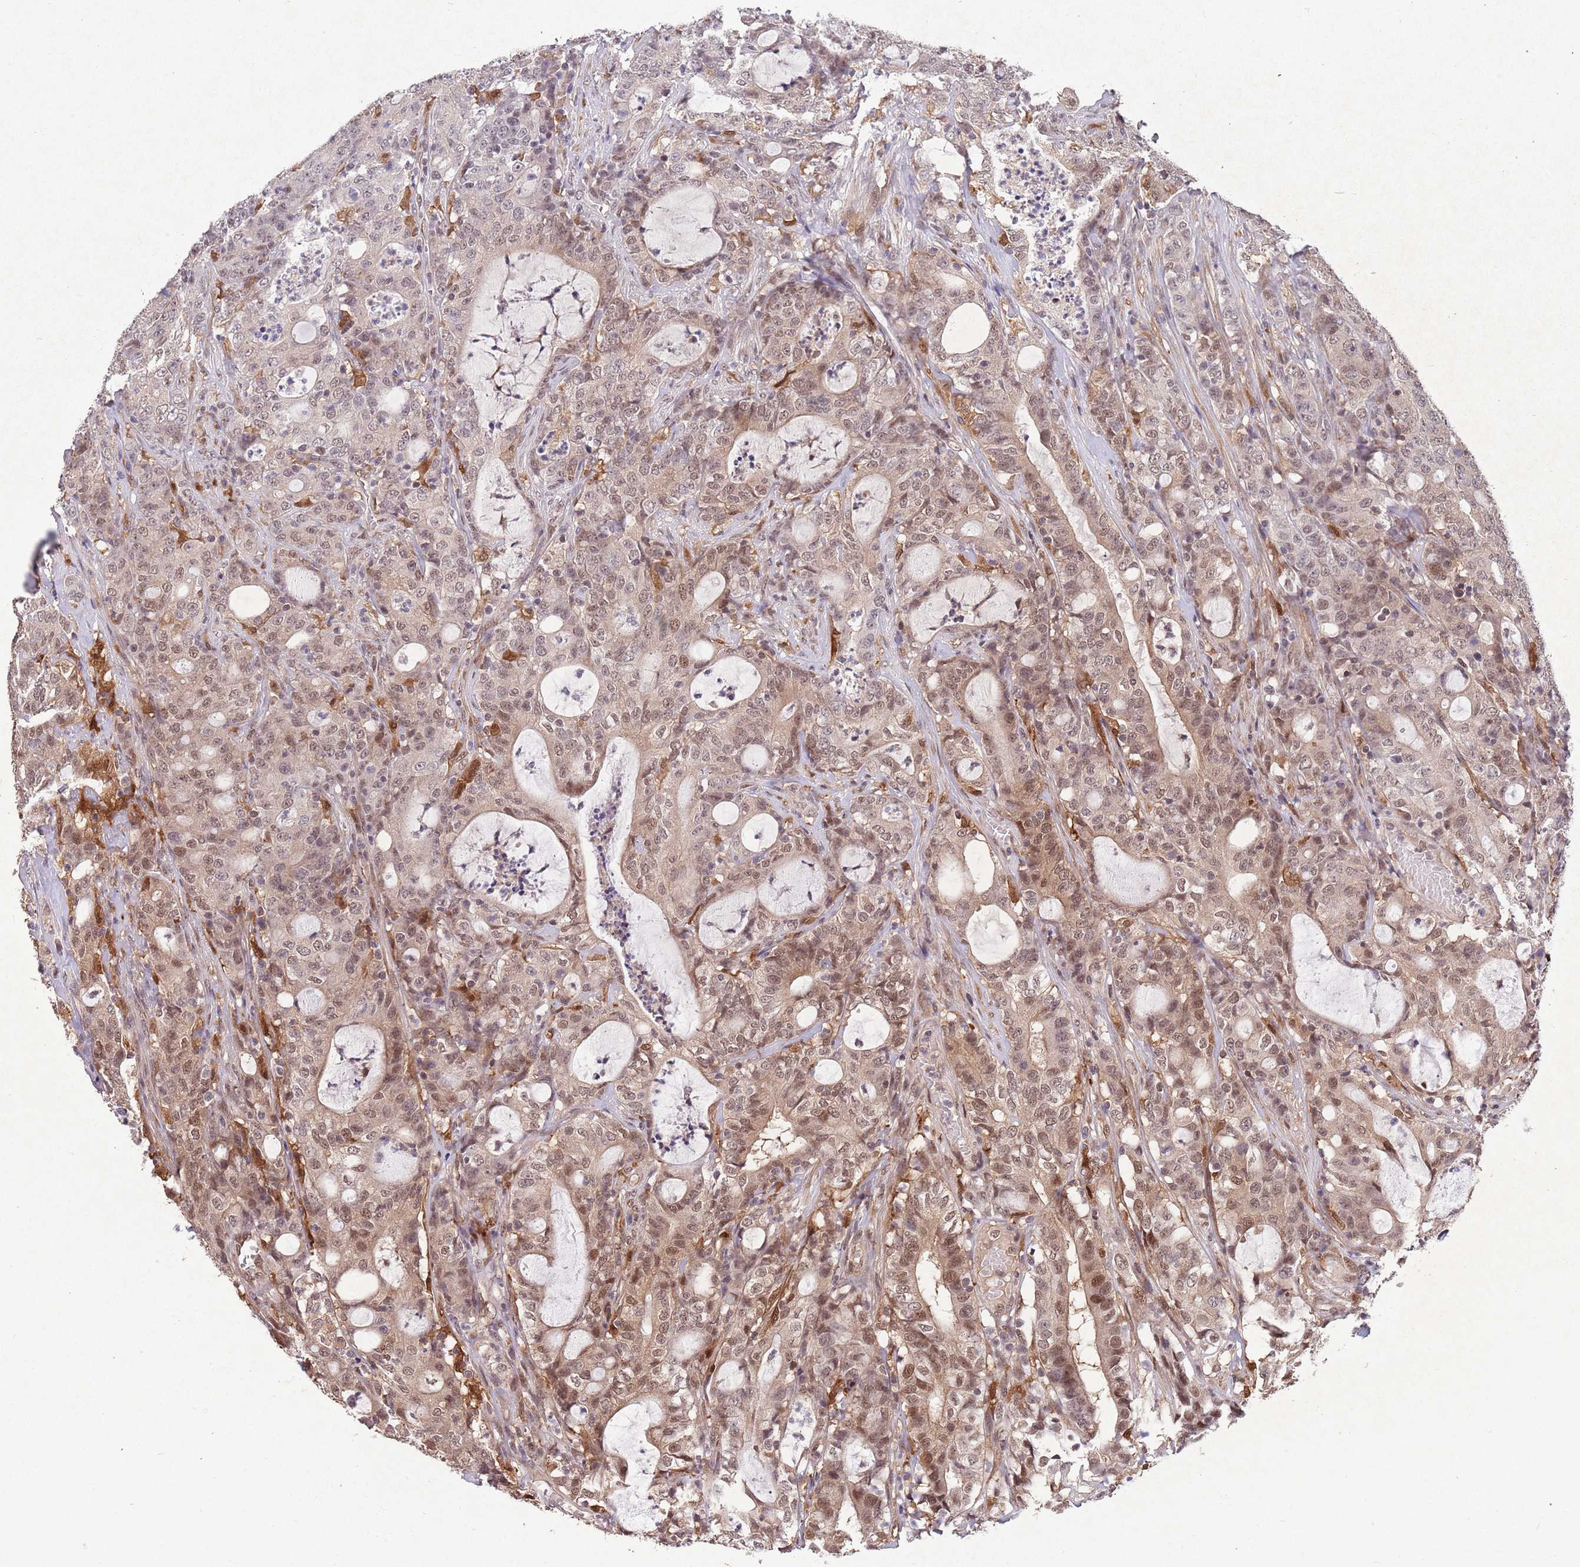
{"staining": {"intensity": "moderate", "quantity": "25%-75%", "location": "cytoplasmic/membranous,nuclear"}, "tissue": "colorectal cancer", "cell_type": "Tumor cells", "image_type": "cancer", "snomed": [{"axis": "morphology", "description": "Adenocarcinoma, NOS"}, {"axis": "topography", "description": "Colon"}], "caption": "Tumor cells demonstrate medium levels of moderate cytoplasmic/membranous and nuclear positivity in approximately 25%-75% of cells in adenocarcinoma (colorectal).", "gene": "ZNF639", "patient": {"sex": "male", "age": 83}}